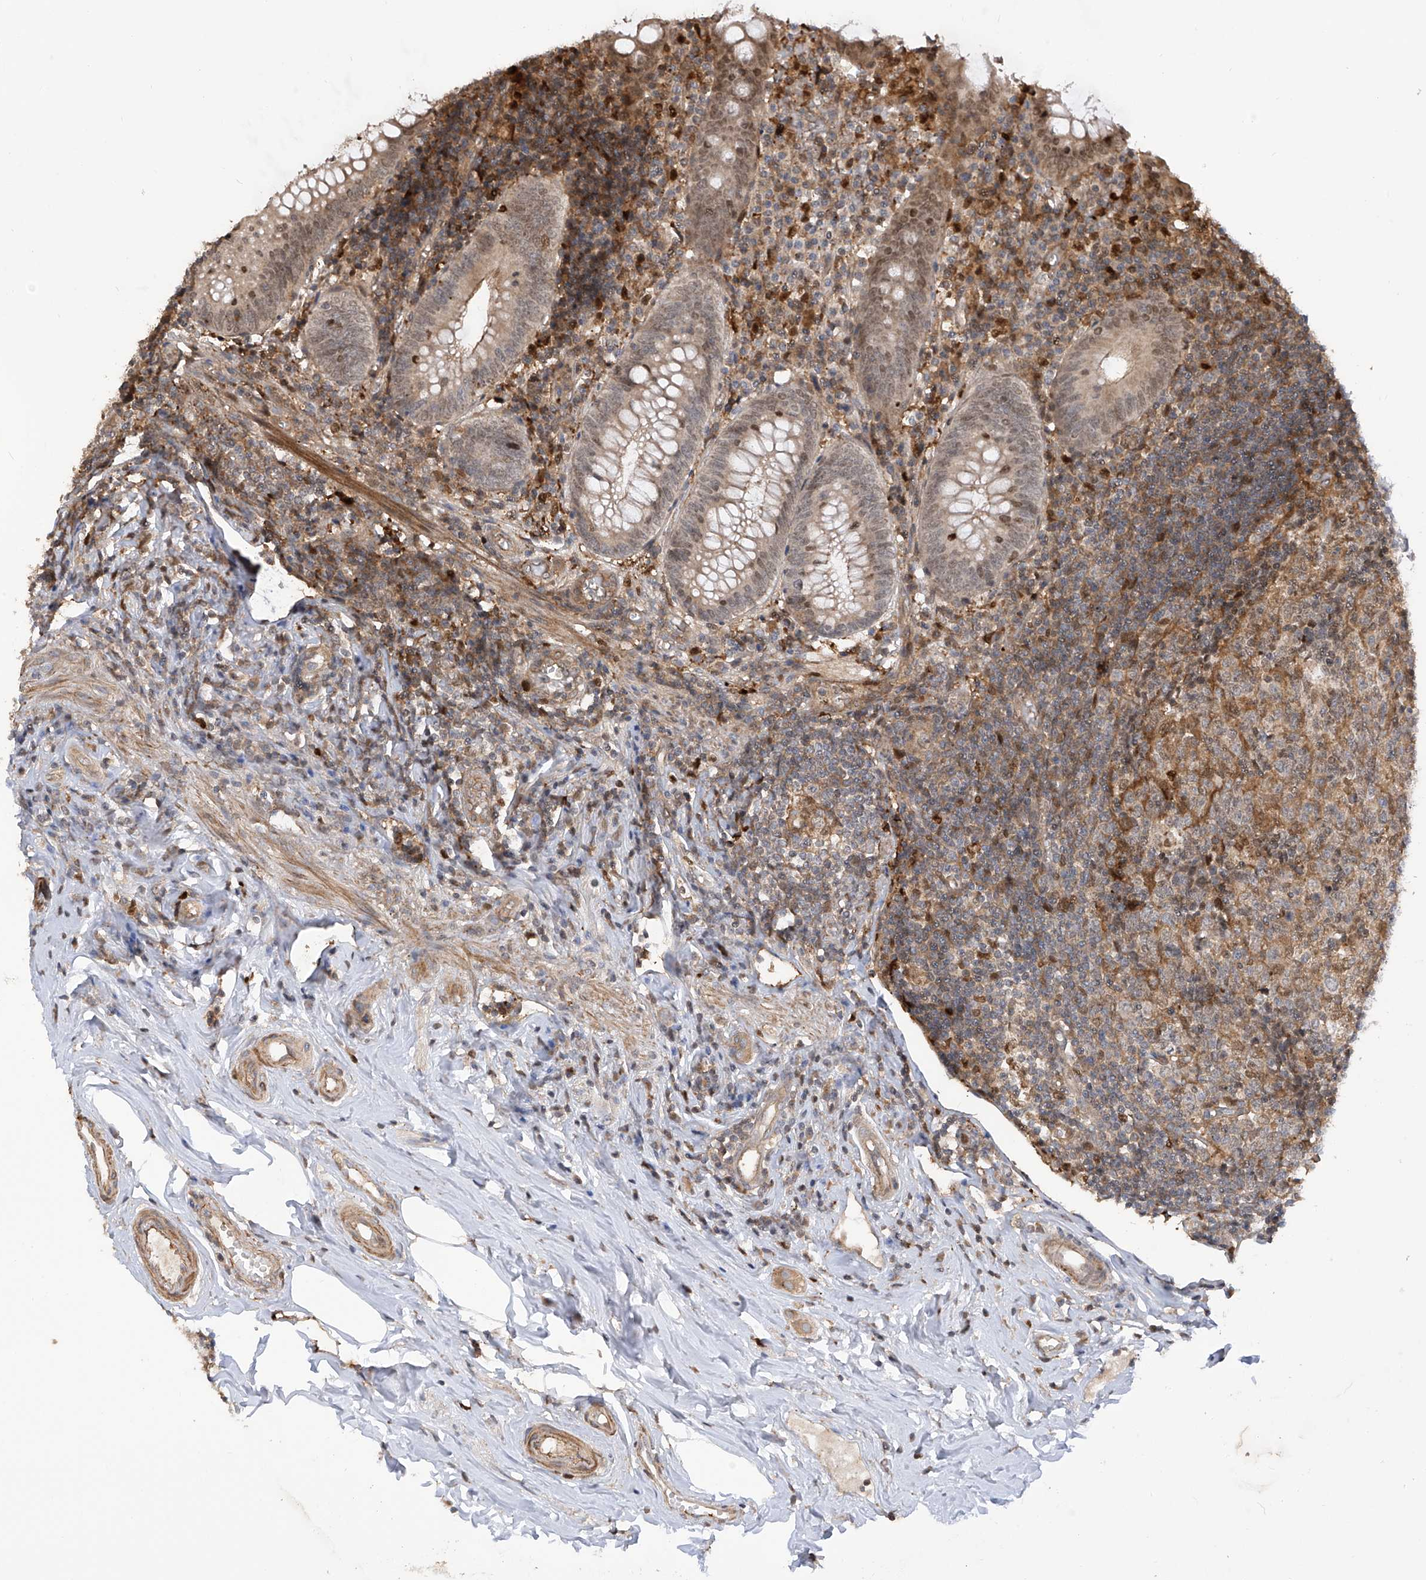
{"staining": {"intensity": "moderate", "quantity": ">75%", "location": "cytoplasmic/membranous,nuclear"}, "tissue": "appendix", "cell_type": "Glandular cells", "image_type": "normal", "snomed": [{"axis": "morphology", "description": "Normal tissue, NOS"}, {"axis": "topography", "description": "Appendix"}], "caption": "Glandular cells reveal medium levels of moderate cytoplasmic/membranous,nuclear positivity in about >75% of cells in normal appendix. The staining was performed using DAB (3,3'-diaminobenzidine) to visualize the protein expression in brown, while the nuclei were stained in blue with hematoxylin (Magnification: 20x).", "gene": "ATAD2B", "patient": {"sex": "female", "age": 54}}